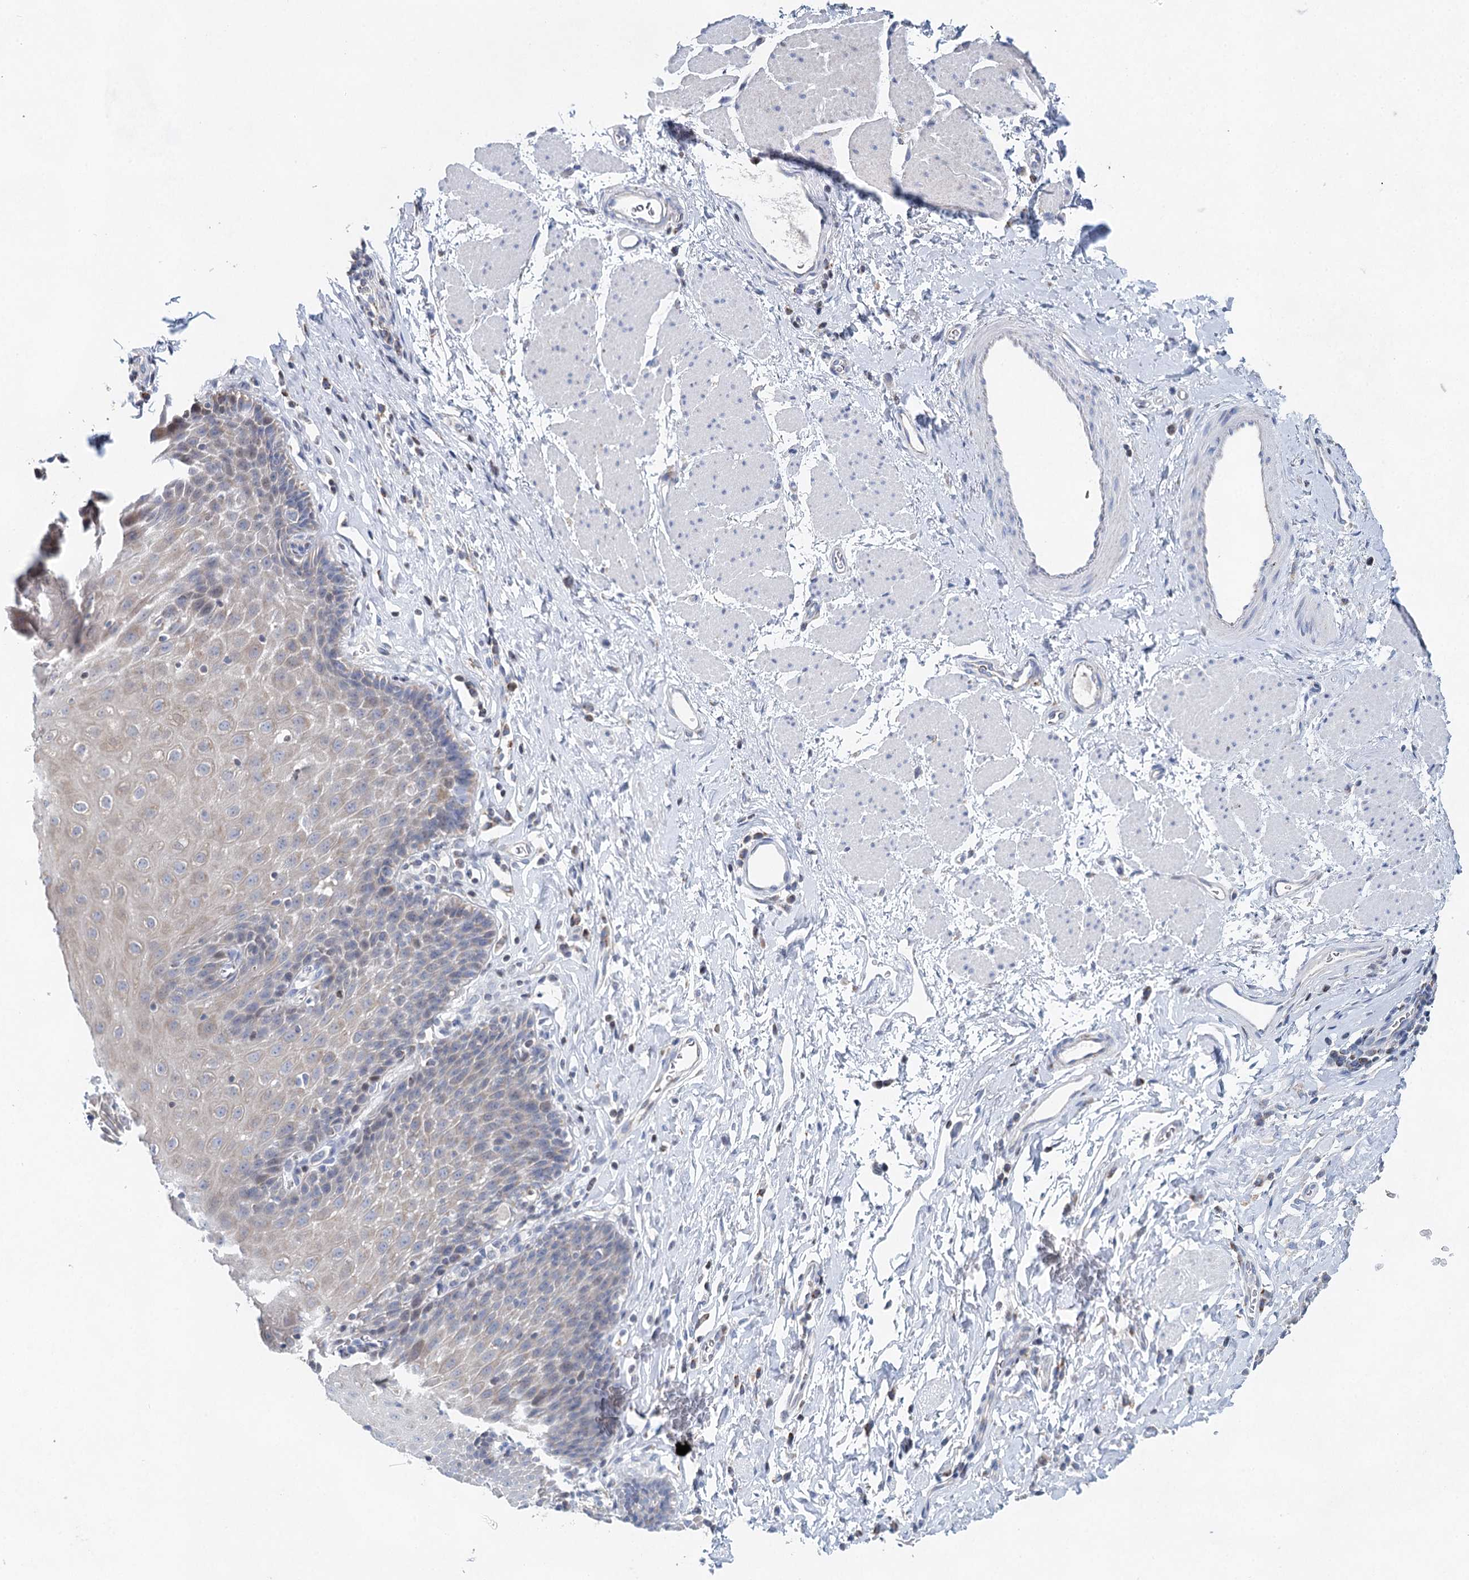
{"staining": {"intensity": "weak", "quantity": "<25%", "location": "cytoplasmic/membranous"}, "tissue": "esophagus", "cell_type": "Squamous epithelial cells", "image_type": "normal", "snomed": [{"axis": "morphology", "description": "Normal tissue, NOS"}, {"axis": "topography", "description": "Esophagus"}], "caption": "DAB (3,3'-diaminobenzidine) immunohistochemical staining of unremarkable human esophagus displays no significant staining in squamous epithelial cells.", "gene": "XPO6", "patient": {"sex": "female", "age": 61}}